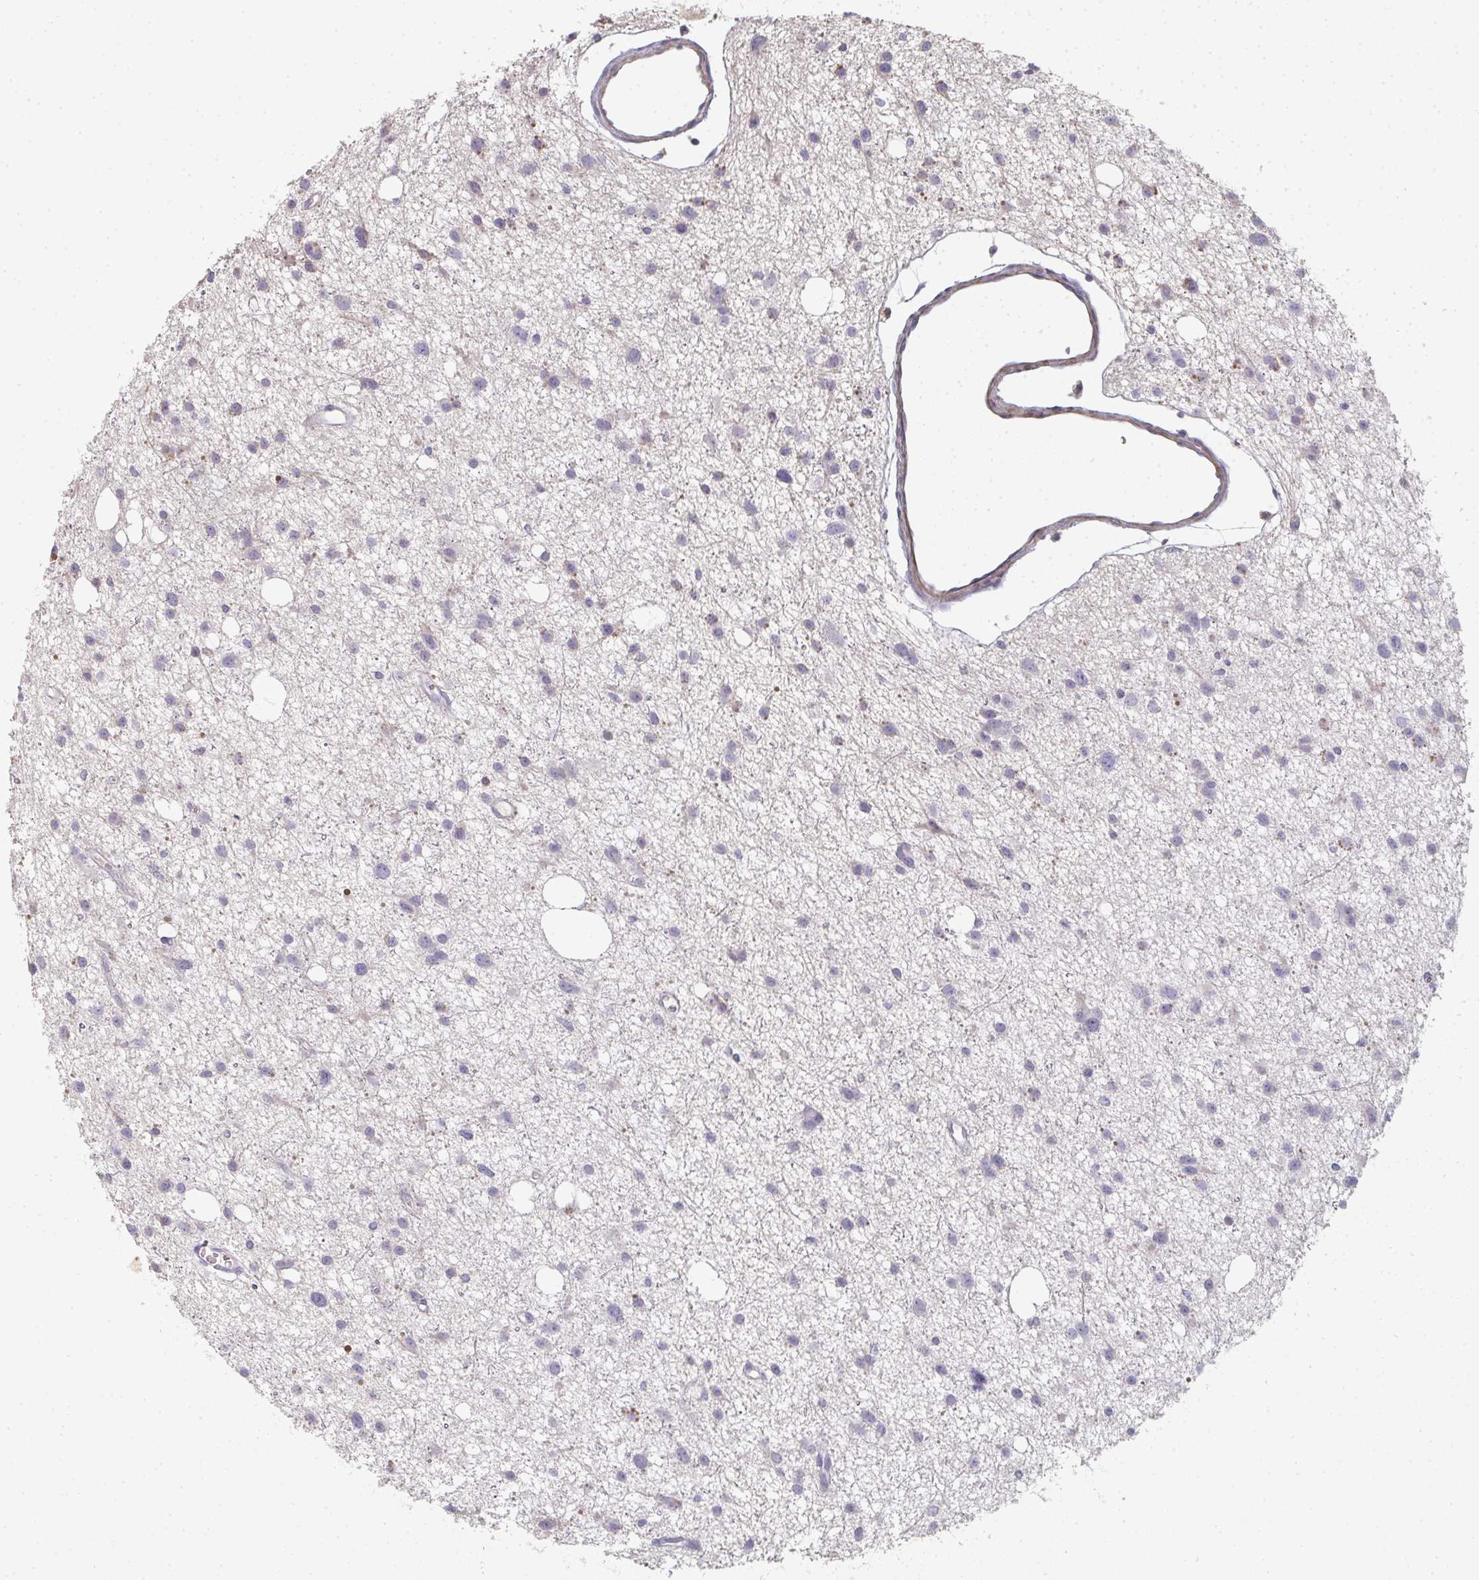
{"staining": {"intensity": "negative", "quantity": "none", "location": "none"}, "tissue": "glioma", "cell_type": "Tumor cells", "image_type": "cancer", "snomed": [{"axis": "morphology", "description": "Glioma, malignant, High grade"}, {"axis": "topography", "description": "Brain"}], "caption": "Protein analysis of malignant glioma (high-grade) exhibits no significant staining in tumor cells.", "gene": "A1CF", "patient": {"sex": "male", "age": 23}}